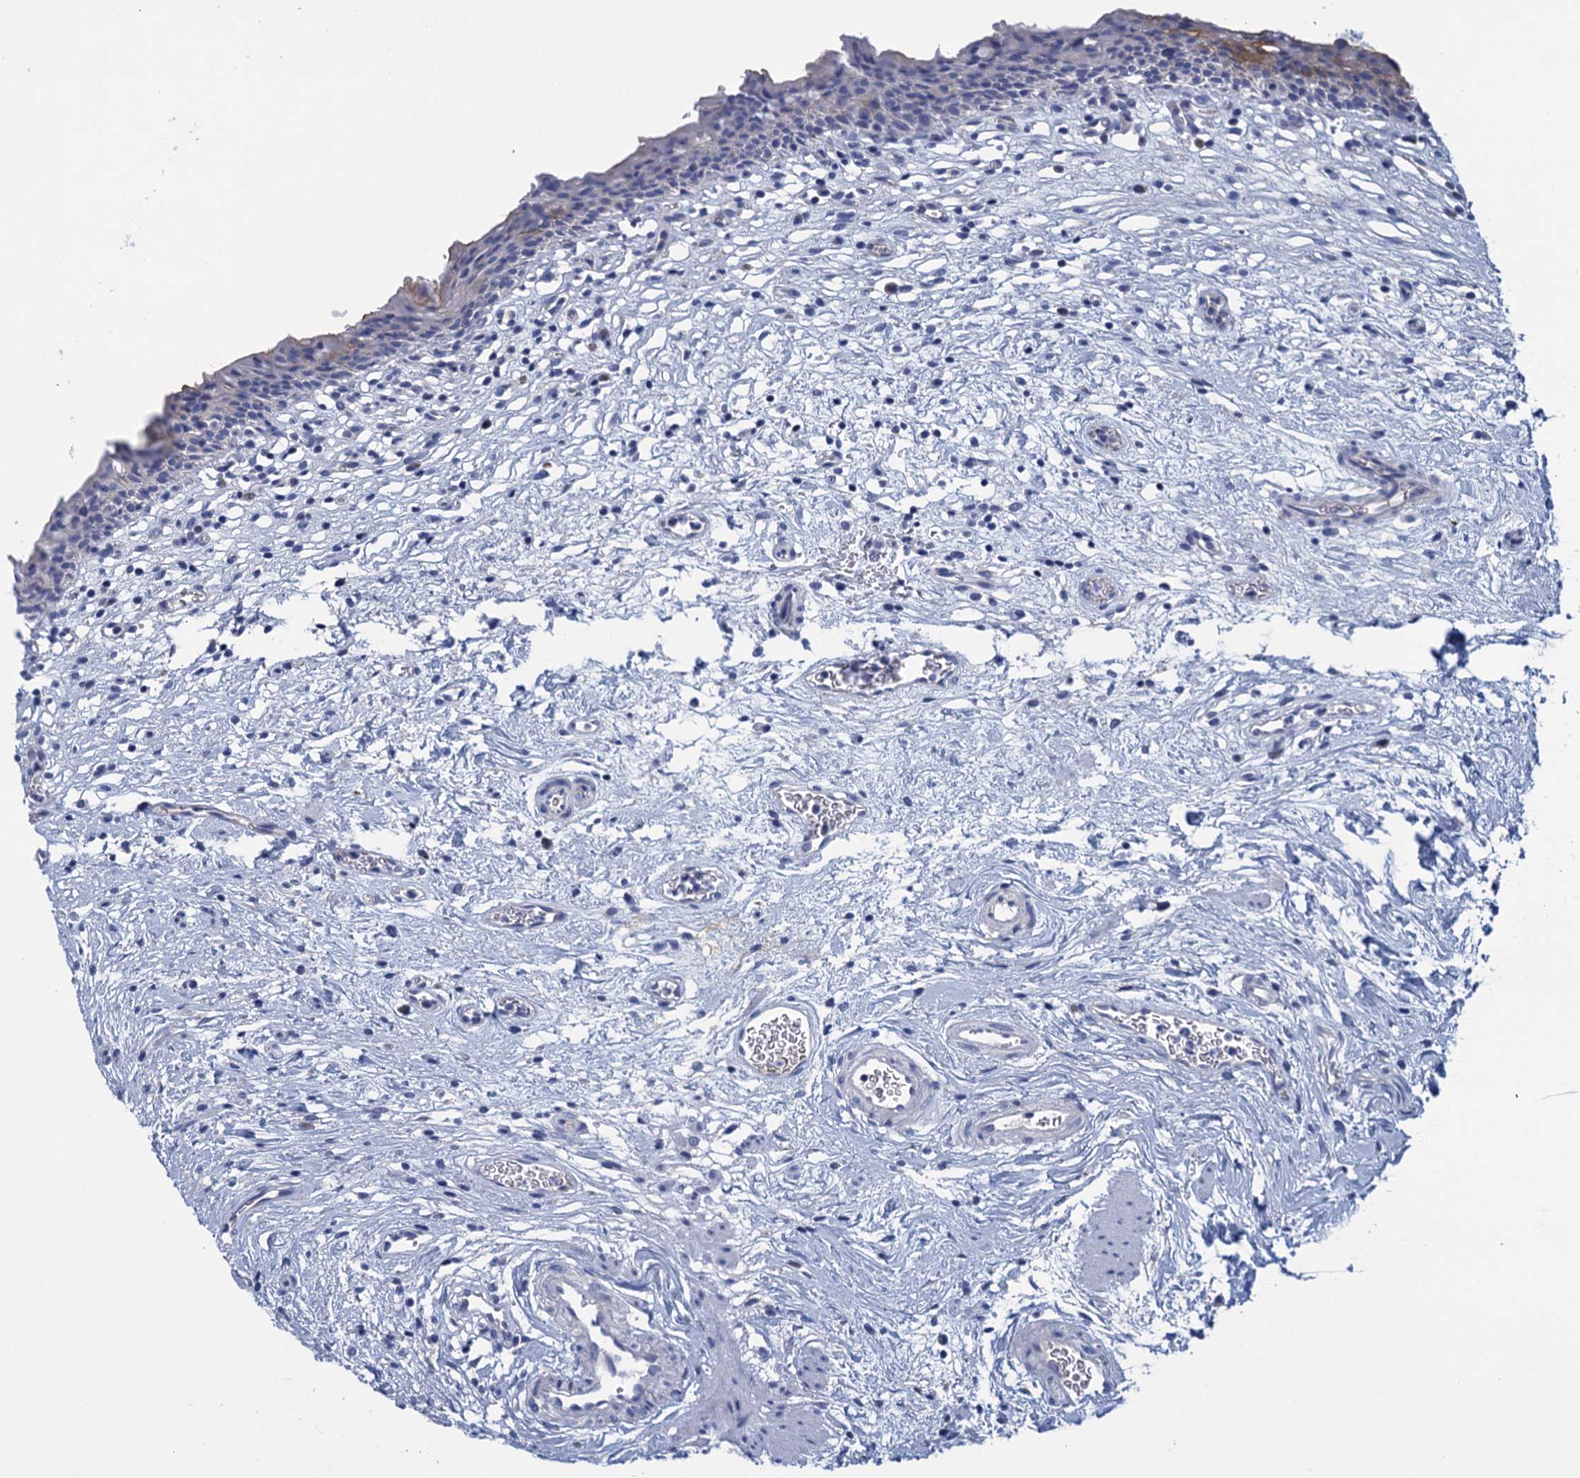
{"staining": {"intensity": "negative", "quantity": "none", "location": "none"}, "tissue": "urinary bladder", "cell_type": "Urothelial cells", "image_type": "normal", "snomed": [{"axis": "morphology", "description": "Normal tissue, NOS"}, {"axis": "morphology", "description": "Inflammation, NOS"}, {"axis": "topography", "description": "Urinary bladder"}], "caption": "A histopathology image of urinary bladder stained for a protein demonstrates no brown staining in urothelial cells.", "gene": "SCEL", "patient": {"sex": "male", "age": 63}}